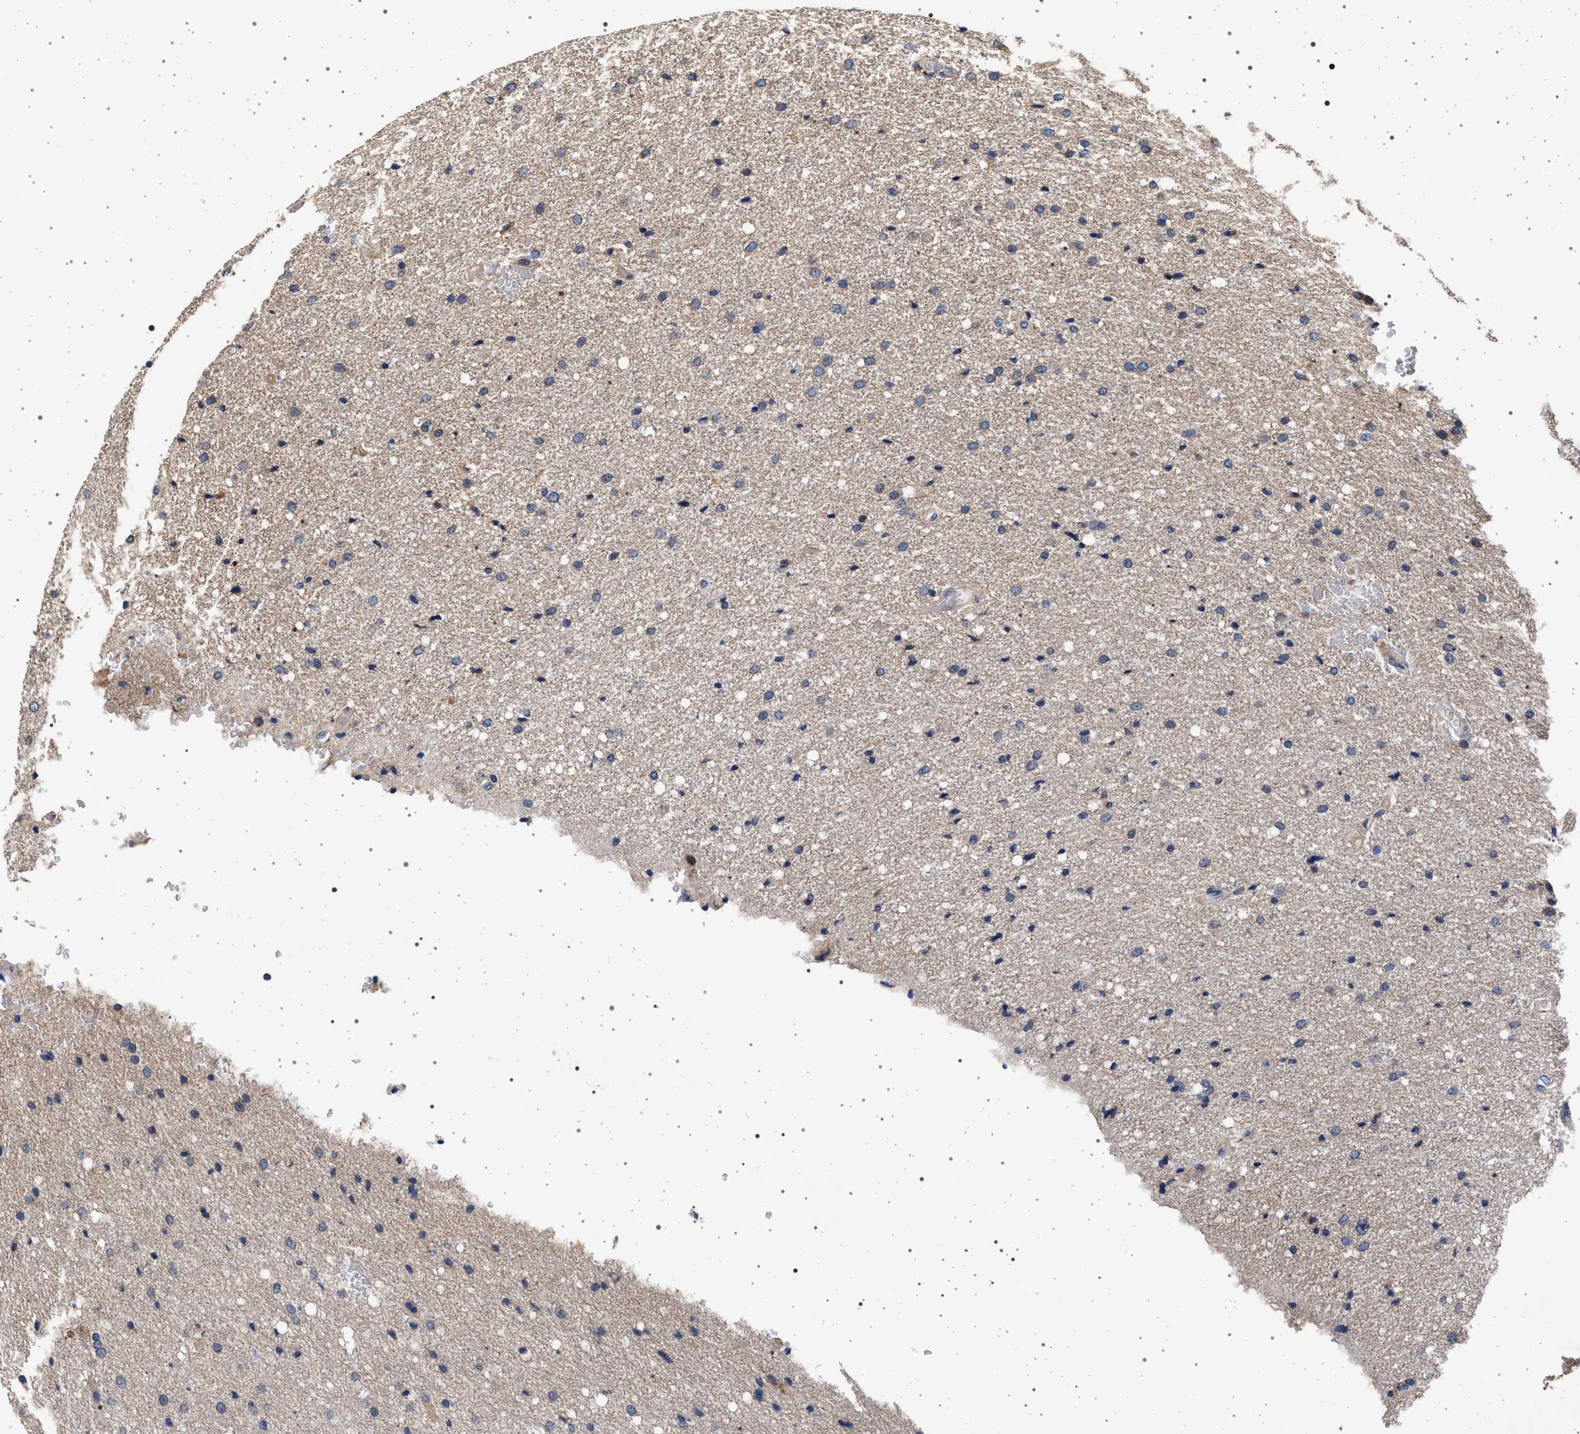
{"staining": {"intensity": "negative", "quantity": "none", "location": "none"}, "tissue": "glioma", "cell_type": "Tumor cells", "image_type": "cancer", "snomed": [{"axis": "morphology", "description": "Glioma, malignant, Low grade"}, {"axis": "topography", "description": "Brain"}], "caption": "This is an IHC image of malignant glioma (low-grade). There is no expression in tumor cells.", "gene": "MAP3K2", "patient": {"sex": "female", "age": 37}}